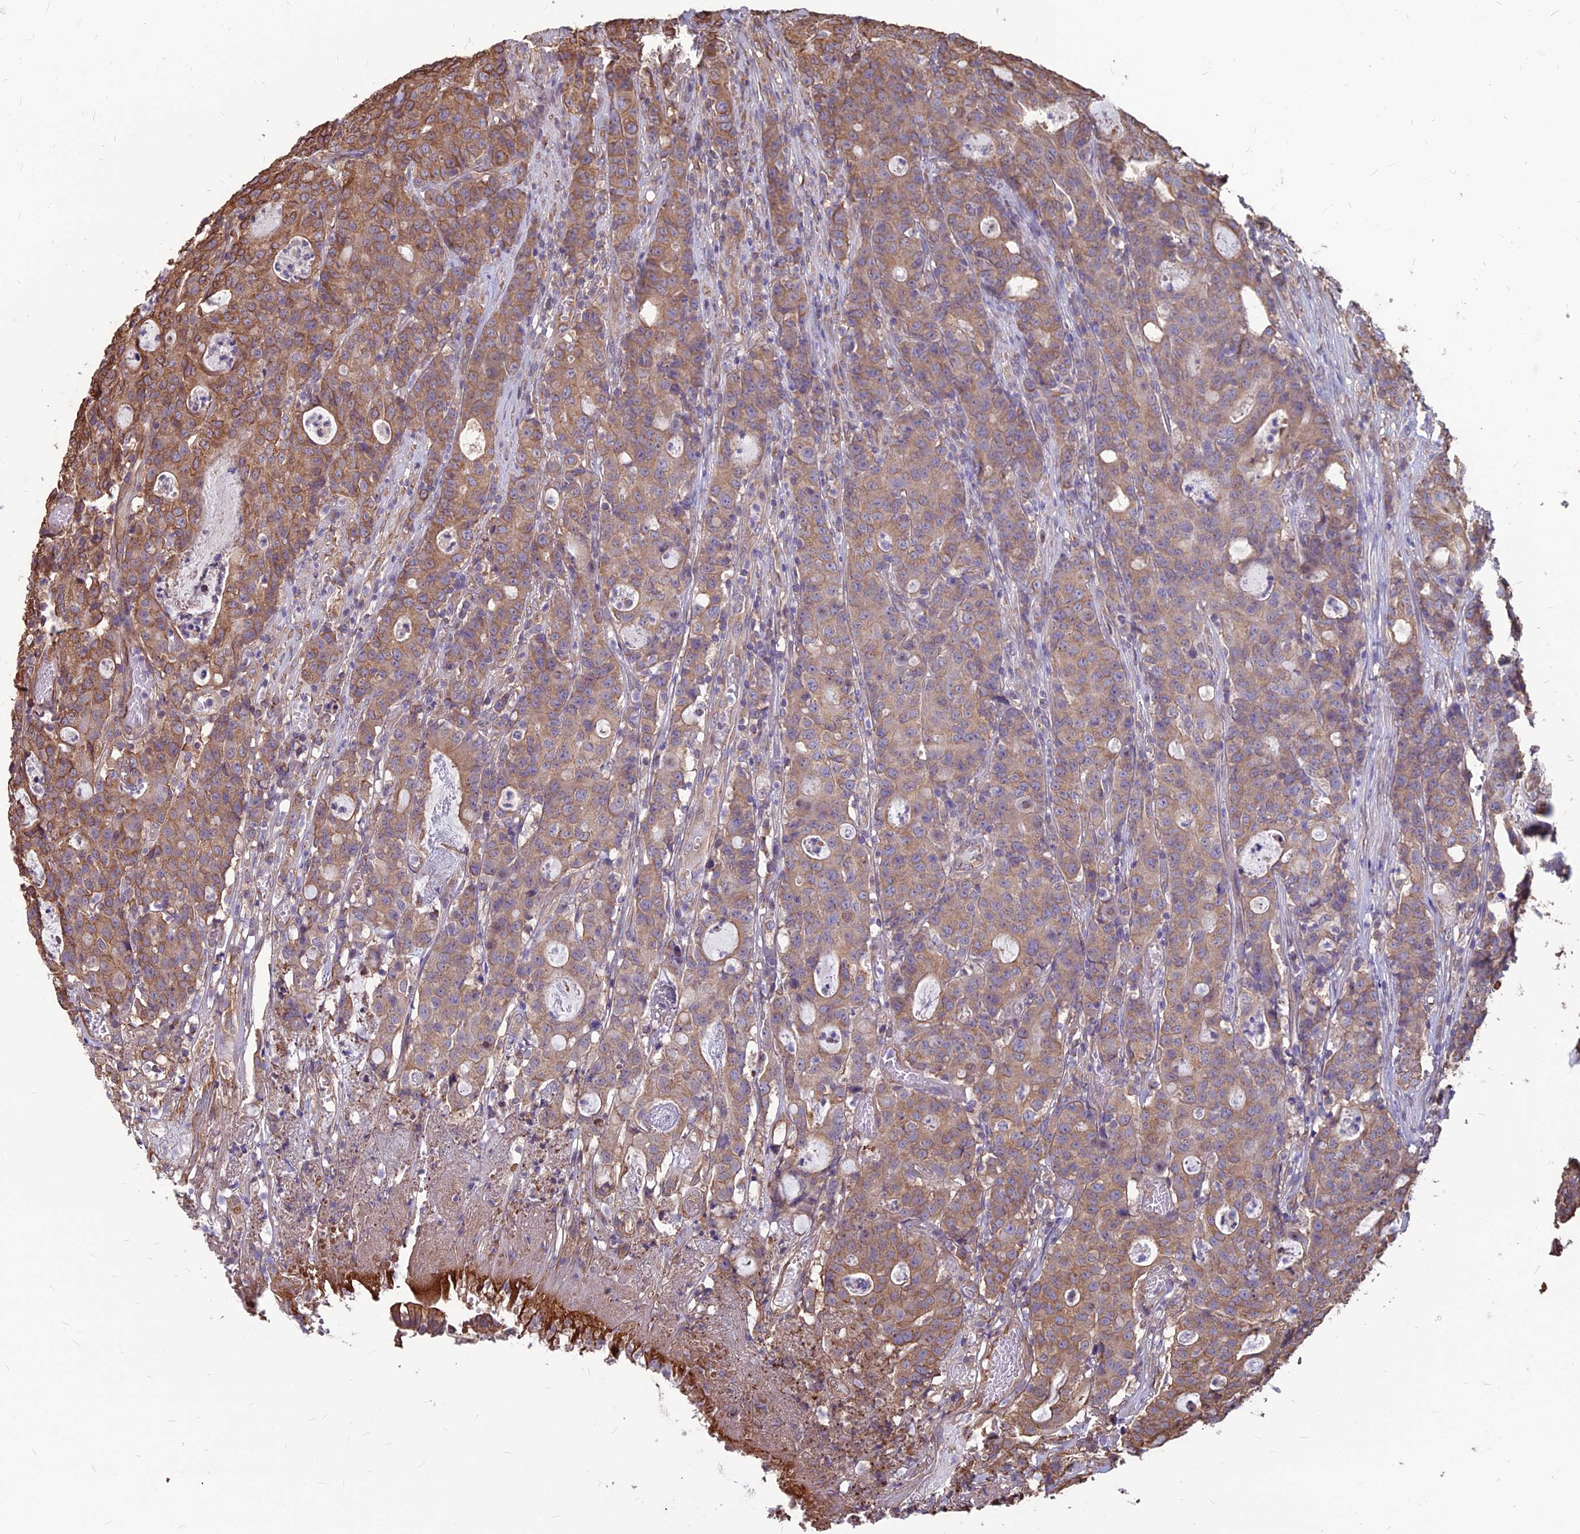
{"staining": {"intensity": "moderate", "quantity": ">75%", "location": "cytoplasmic/membranous"}, "tissue": "colorectal cancer", "cell_type": "Tumor cells", "image_type": "cancer", "snomed": [{"axis": "morphology", "description": "Adenocarcinoma, NOS"}, {"axis": "topography", "description": "Colon"}], "caption": "A micrograph of human colorectal adenocarcinoma stained for a protein shows moderate cytoplasmic/membranous brown staining in tumor cells. The staining was performed using DAB, with brown indicating positive protein expression. Nuclei are stained blue with hematoxylin.", "gene": "LSM6", "patient": {"sex": "male", "age": 83}}